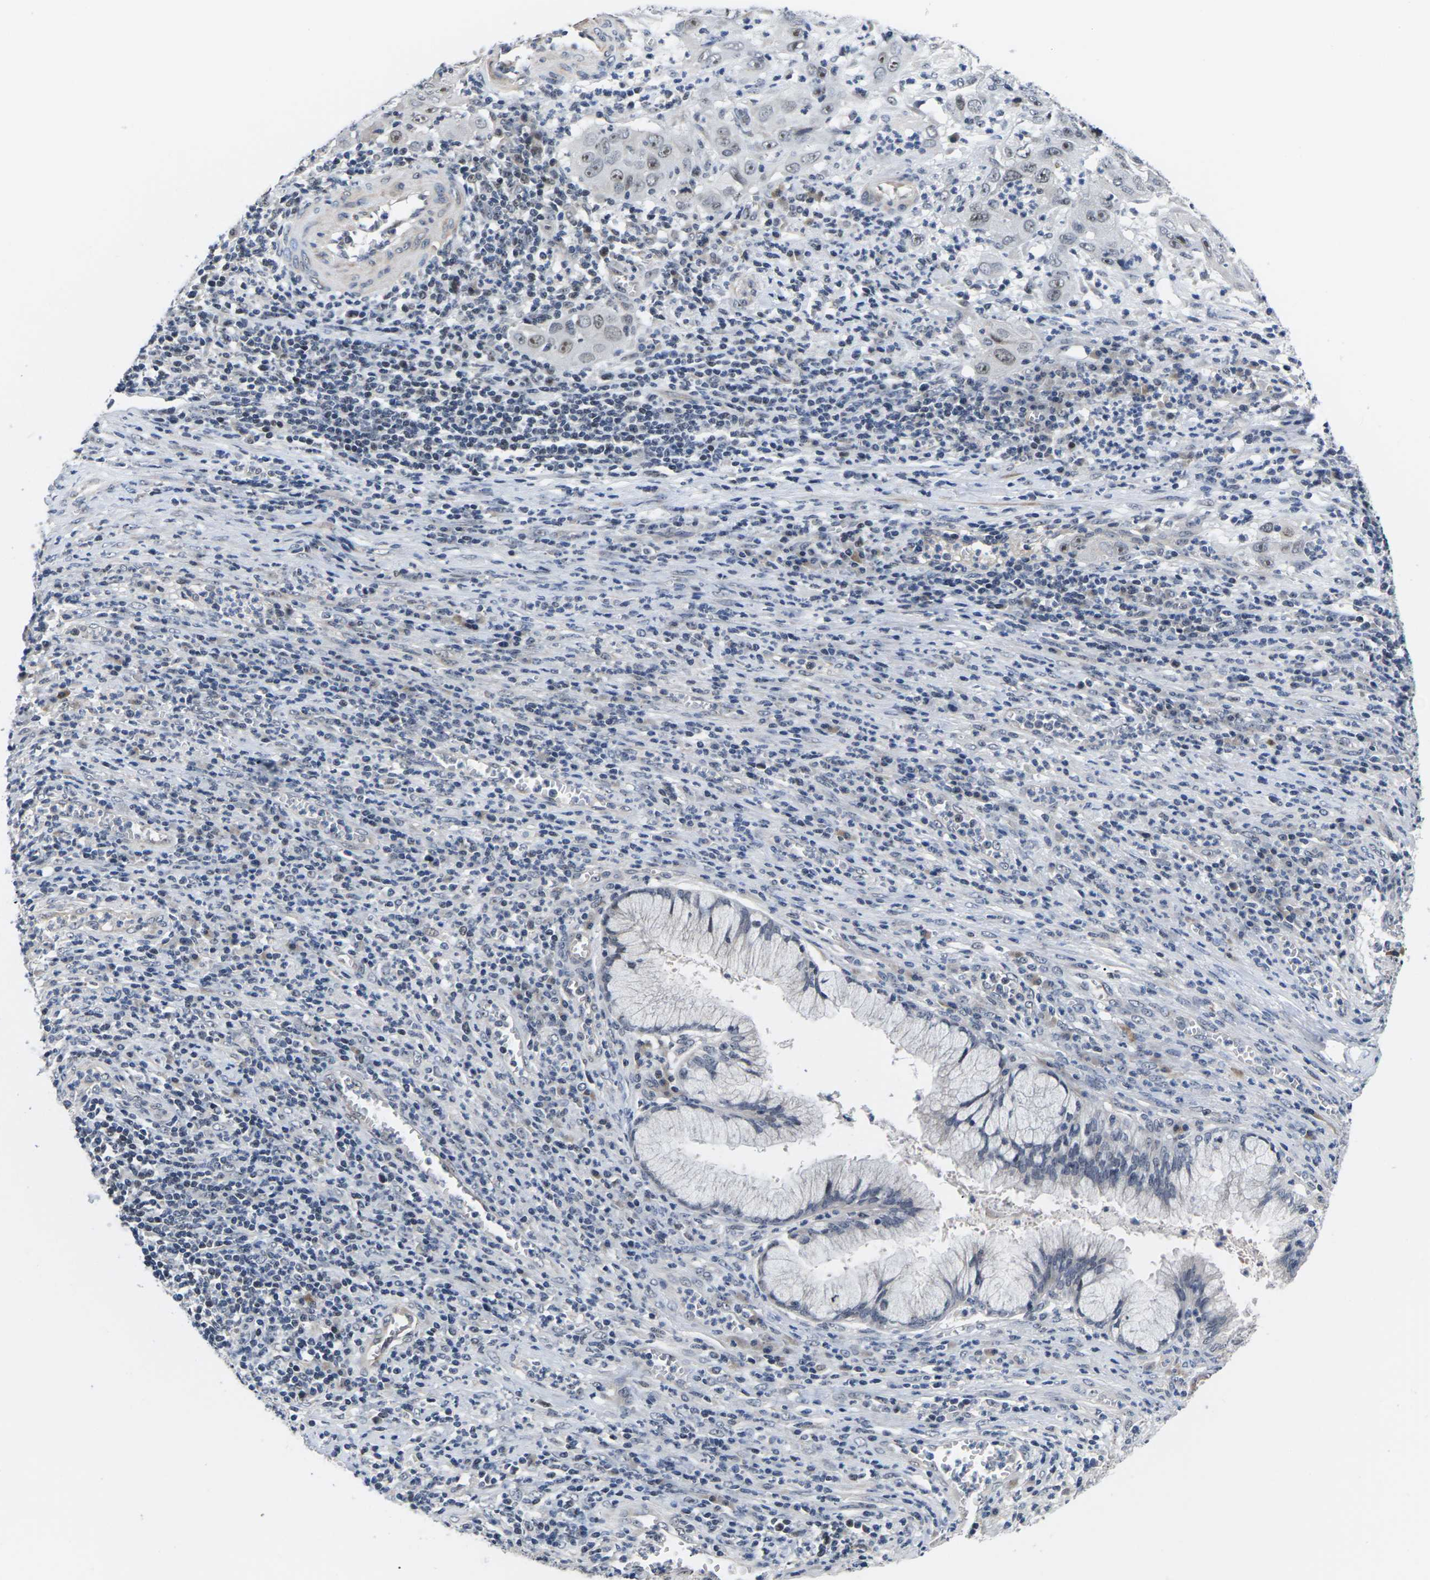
{"staining": {"intensity": "weak", "quantity": "25%-75%", "location": "nuclear"}, "tissue": "cervical cancer", "cell_type": "Tumor cells", "image_type": "cancer", "snomed": [{"axis": "morphology", "description": "Squamous cell carcinoma, NOS"}, {"axis": "topography", "description": "Cervix"}], "caption": "Cervical cancer tissue displays weak nuclear staining in about 25%-75% of tumor cells", "gene": "ST6GAL2", "patient": {"sex": "female", "age": 32}}